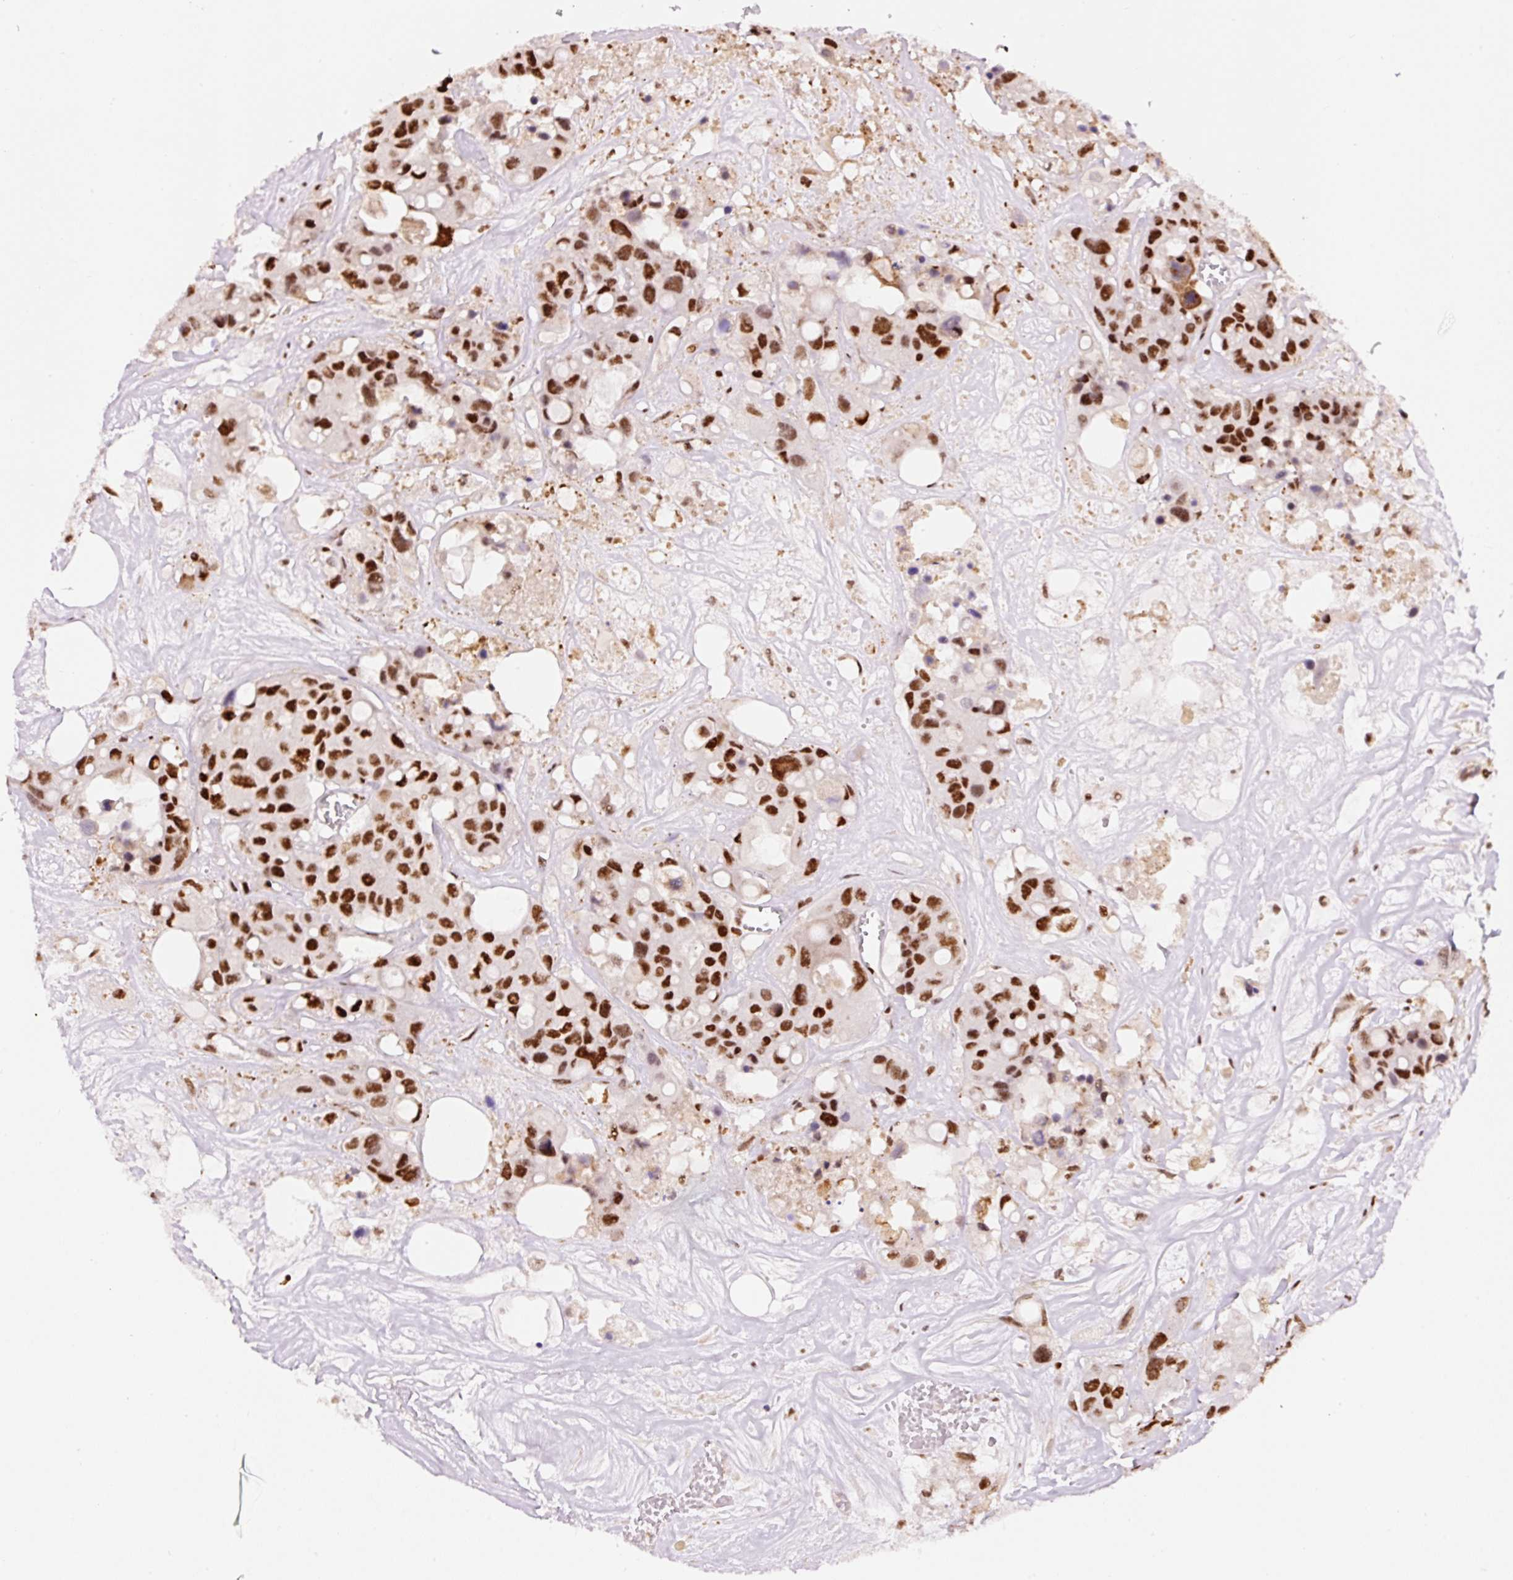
{"staining": {"intensity": "strong", "quantity": ">75%", "location": "nuclear"}, "tissue": "colorectal cancer", "cell_type": "Tumor cells", "image_type": "cancer", "snomed": [{"axis": "morphology", "description": "Adenocarcinoma, NOS"}, {"axis": "topography", "description": "Colon"}], "caption": "About >75% of tumor cells in human adenocarcinoma (colorectal) show strong nuclear protein expression as visualized by brown immunohistochemical staining.", "gene": "HNRNPC", "patient": {"sex": "male", "age": 77}}